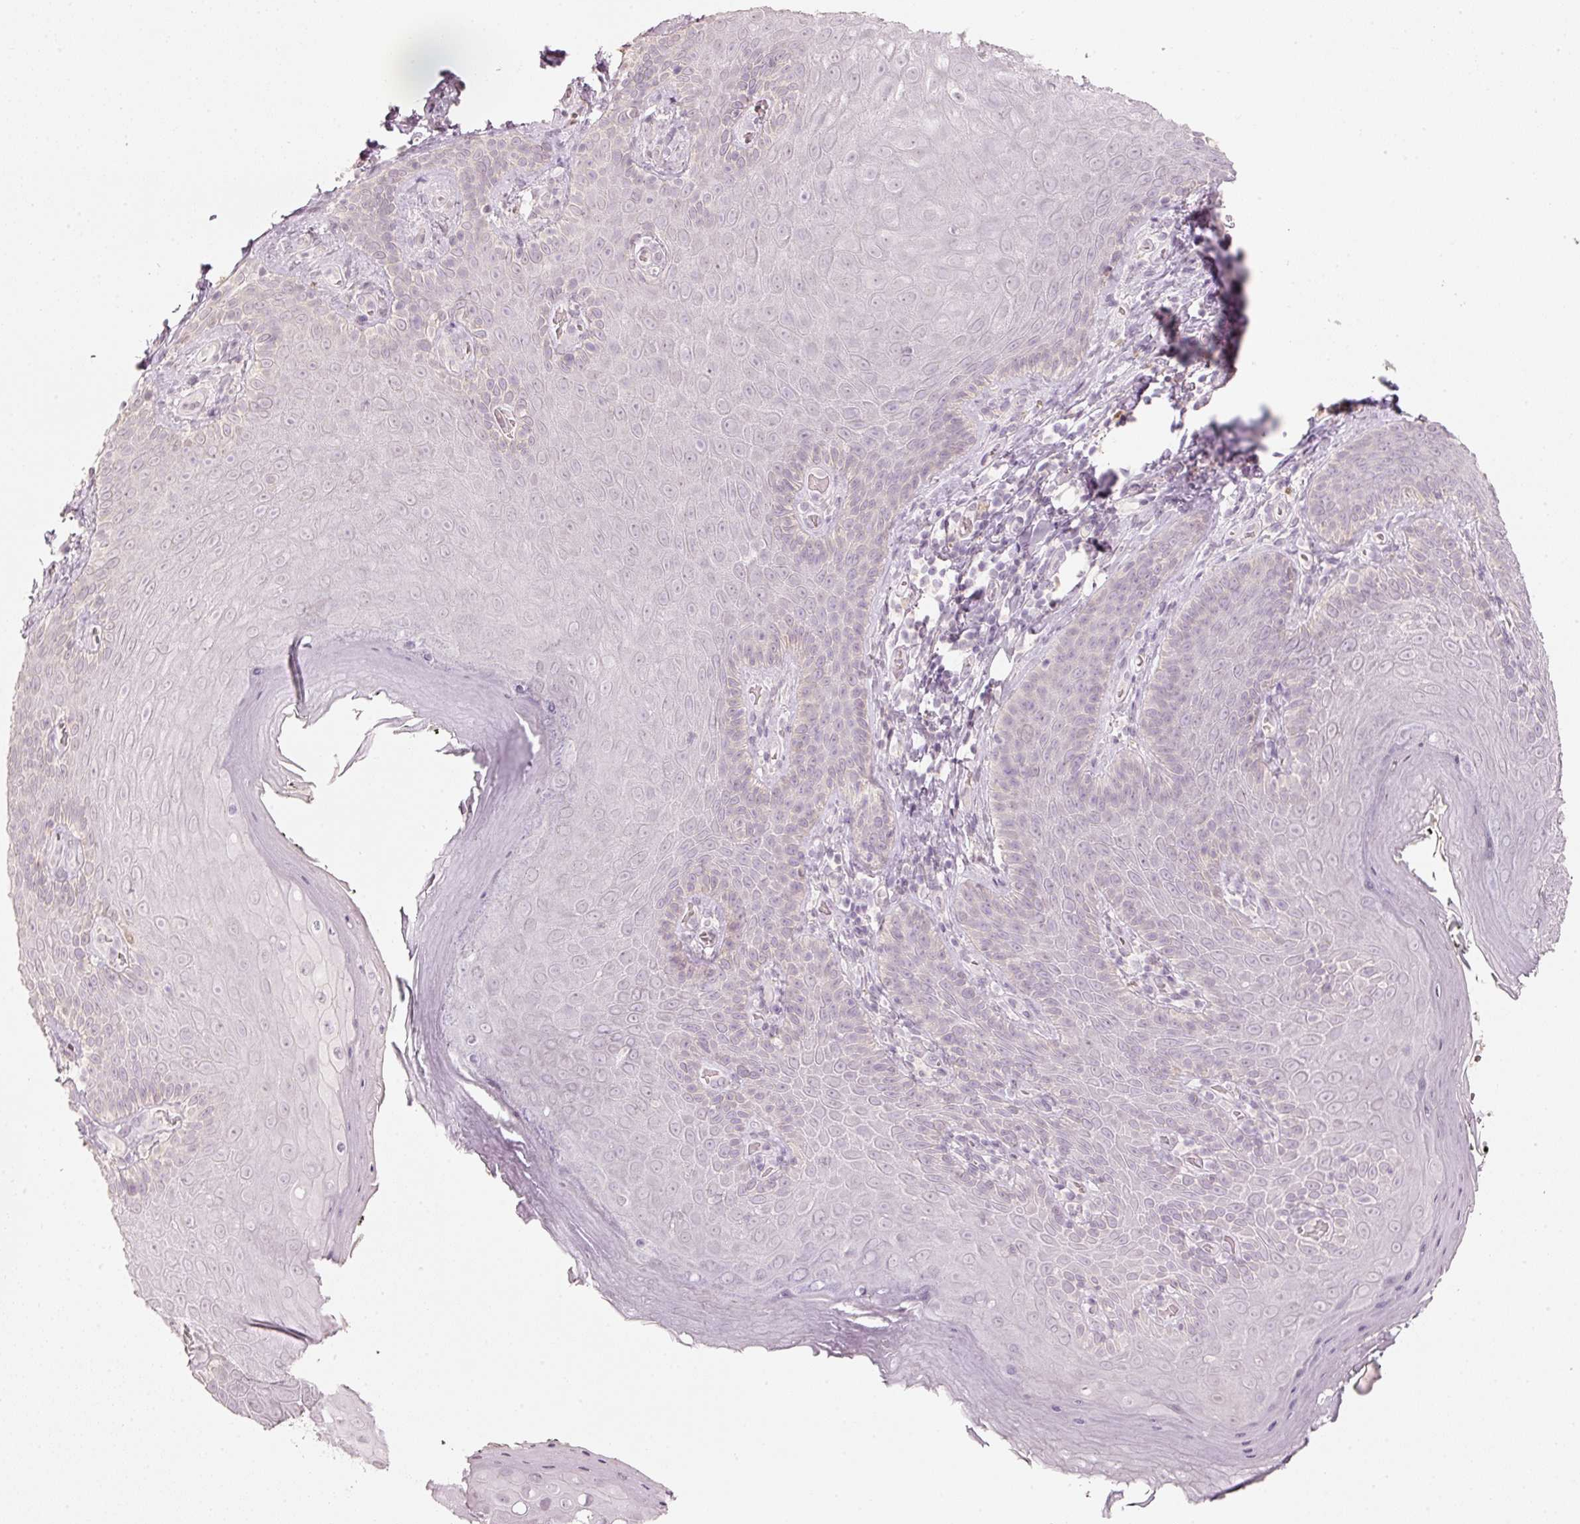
{"staining": {"intensity": "negative", "quantity": "none", "location": "none"}, "tissue": "skin", "cell_type": "Epidermal cells", "image_type": "normal", "snomed": [{"axis": "morphology", "description": "Normal tissue, NOS"}, {"axis": "topography", "description": "Anal"}, {"axis": "topography", "description": "Peripheral nerve tissue"}], "caption": "There is no significant expression in epidermal cells of skin. Nuclei are stained in blue.", "gene": "STEAP1", "patient": {"sex": "male", "age": 53}}